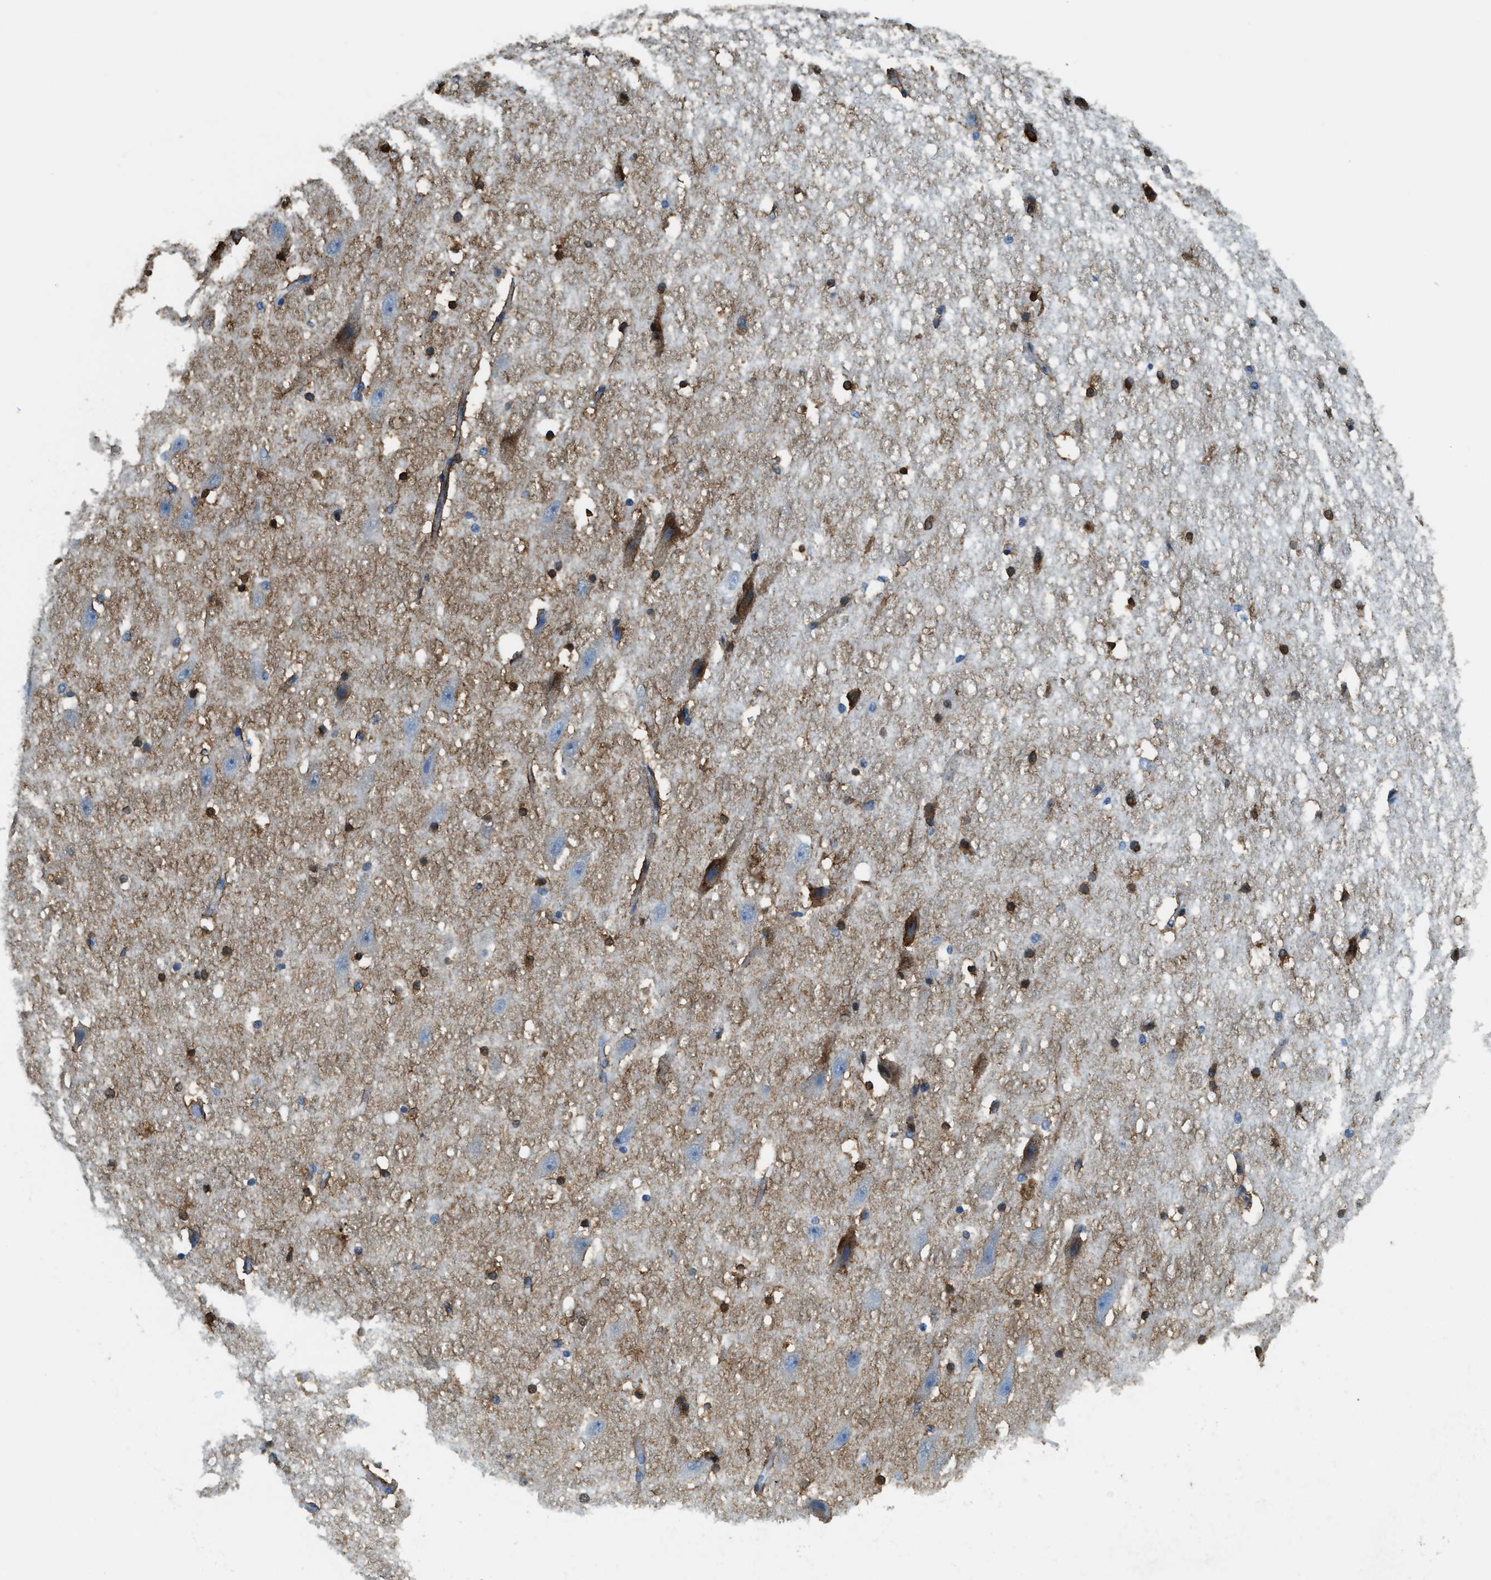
{"staining": {"intensity": "strong", "quantity": ">75%", "location": "cytoplasmic/membranous"}, "tissue": "hippocampus", "cell_type": "Glial cells", "image_type": "normal", "snomed": [{"axis": "morphology", "description": "Normal tissue, NOS"}, {"axis": "topography", "description": "Hippocampus"}], "caption": "Immunohistochemical staining of benign hippocampus shows high levels of strong cytoplasmic/membranous staining in about >75% of glial cells. The staining was performed using DAB to visualize the protein expression in brown, while the nuclei were stained in blue with hematoxylin (Magnification: 20x).", "gene": "MATCAP2", "patient": {"sex": "female", "age": 19}}